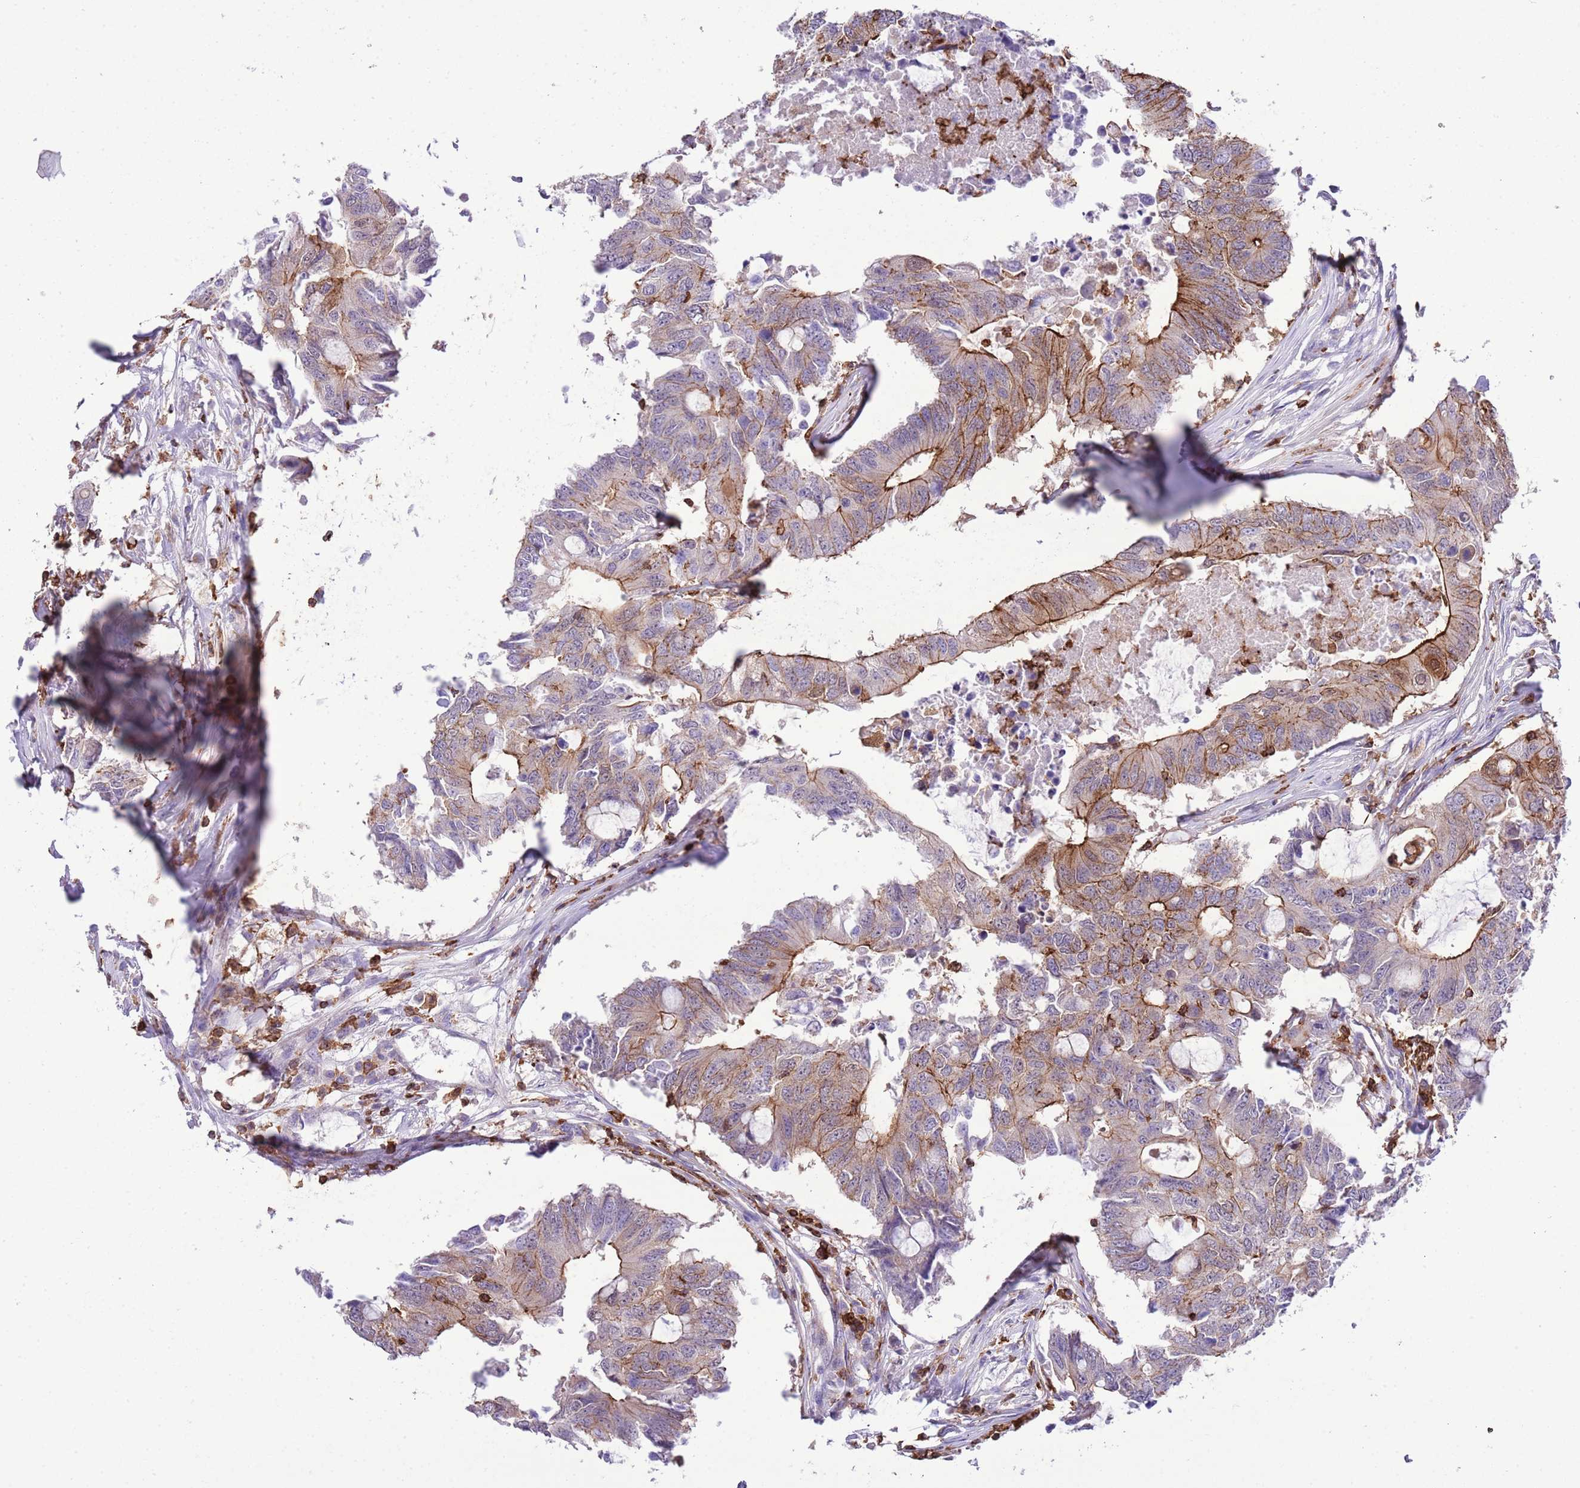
{"staining": {"intensity": "strong", "quantity": "<25%", "location": "cytoplasmic/membranous"}, "tissue": "colorectal cancer", "cell_type": "Tumor cells", "image_type": "cancer", "snomed": [{"axis": "morphology", "description": "Adenocarcinoma, NOS"}, {"axis": "topography", "description": "Colon"}], "caption": "A medium amount of strong cytoplasmic/membranous expression is seen in about <25% of tumor cells in colorectal cancer (adenocarcinoma) tissue. (DAB IHC with brightfield microscopy, high magnification).", "gene": "EFHD2", "patient": {"sex": "male", "age": 71}}